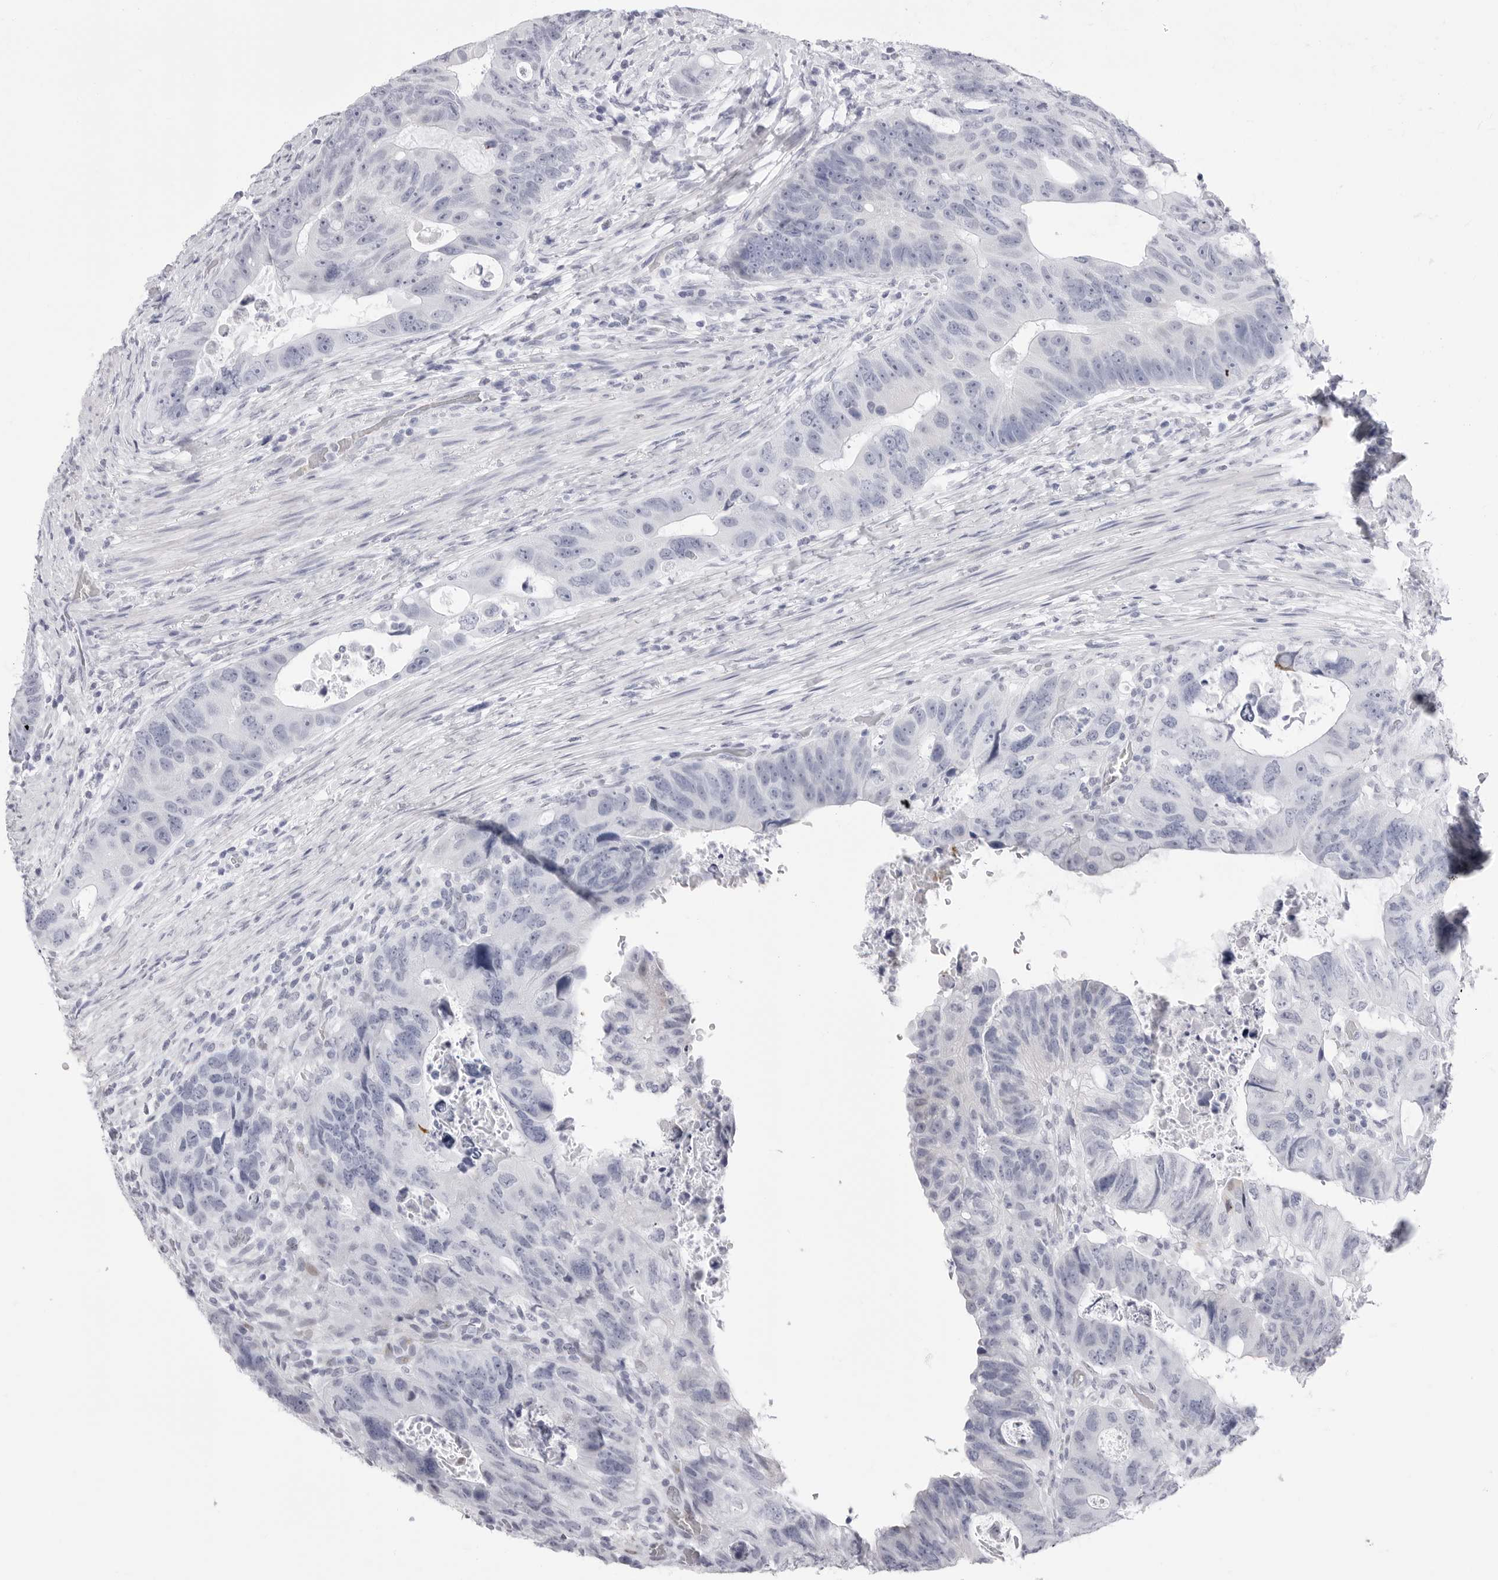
{"staining": {"intensity": "negative", "quantity": "none", "location": "none"}, "tissue": "colorectal cancer", "cell_type": "Tumor cells", "image_type": "cancer", "snomed": [{"axis": "morphology", "description": "Adenocarcinoma, NOS"}, {"axis": "topography", "description": "Rectum"}], "caption": "There is no significant expression in tumor cells of colorectal adenocarcinoma.", "gene": "TSSK1B", "patient": {"sex": "male", "age": 59}}